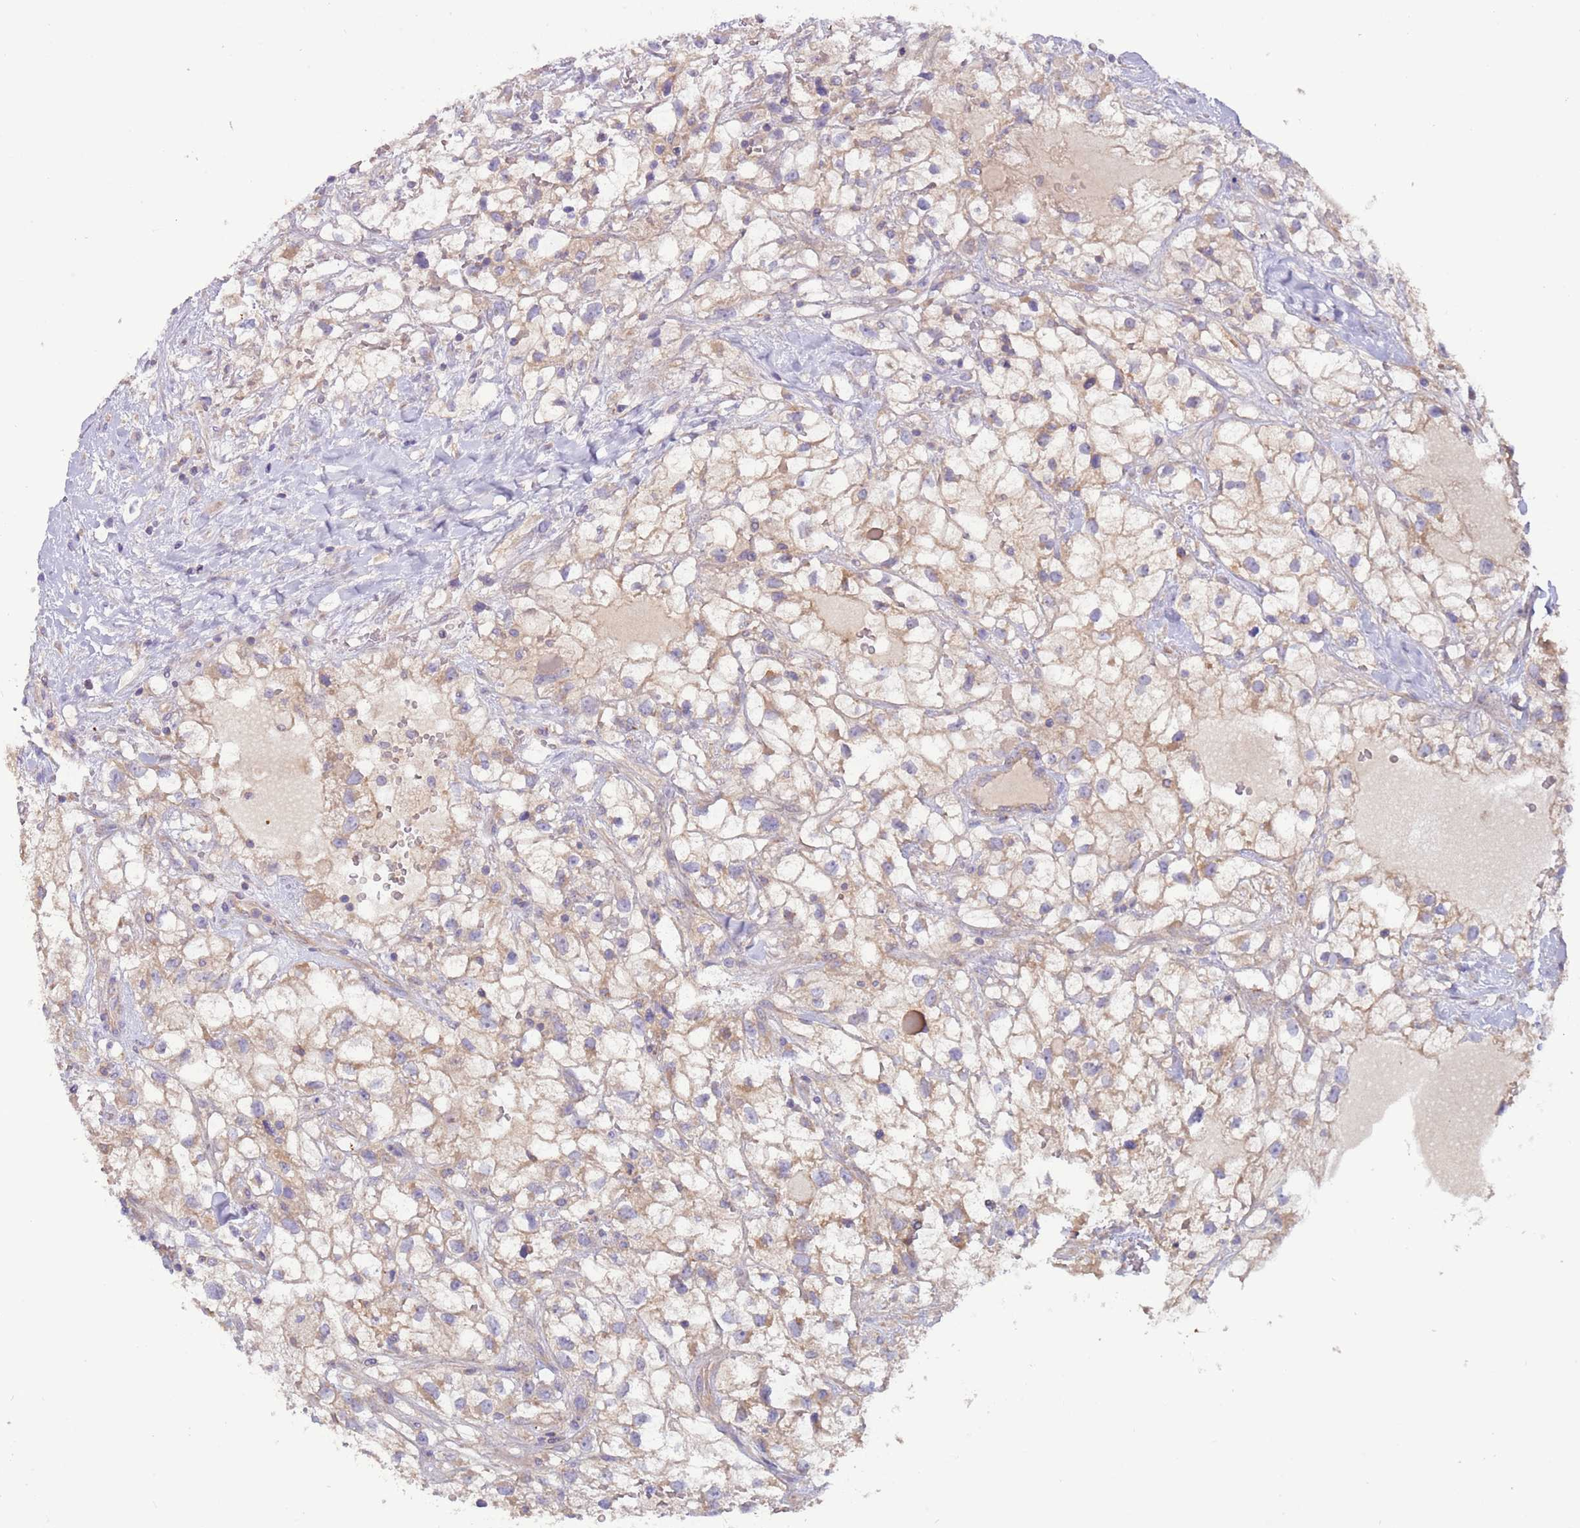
{"staining": {"intensity": "weak", "quantity": "25%-75%", "location": "cytoplasmic/membranous"}, "tissue": "renal cancer", "cell_type": "Tumor cells", "image_type": "cancer", "snomed": [{"axis": "morphology", "description": "Adenocarcinoma, NOS"}, {"axis": "topography", "description": "Kidney"}], "caption": "The image reveals a brown stain indicating the presence of a protein in the cytoplasmic/membranous of tumor cells in renal adenocarcinoma.", "gene": "UQCRQ", "patient": {"sex": "male", "age": 59}}